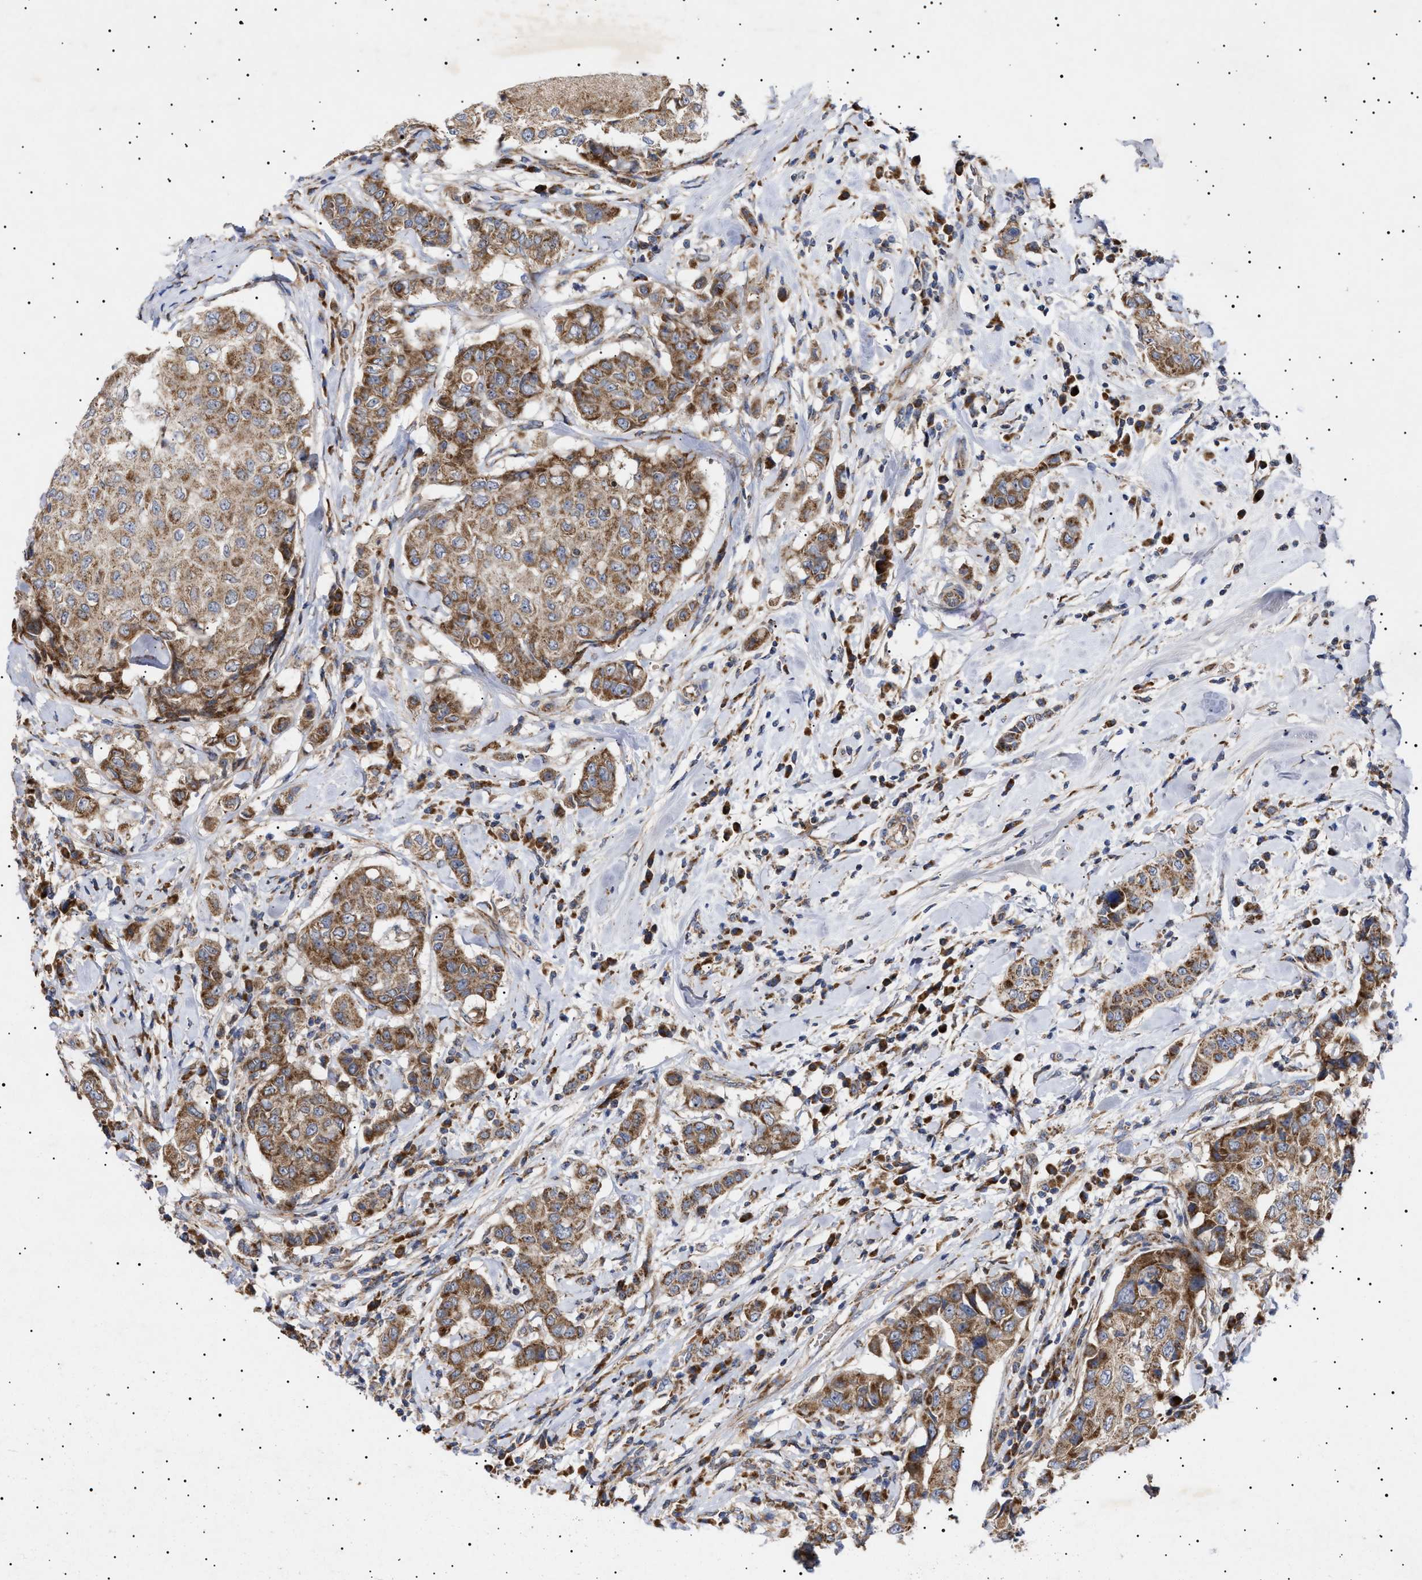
{"staining": {"intensity": "moderate", "quantity": ">75%", "location": "cytoplasmic/membranous"}, "tissue": "breast cancer", "cell_type": "Tumor cells", "image_type": "cancer", "snomed": [{"axis": "morphology", "description": "Duct carcinoma"}, {"axis": "topography", "description": "Breast"}], "caption": "High-power microscopy captured an immunohistochemistry (IHC) histopathology image of breast invasive ductal carcinoma, revealing moderate cytoplasmic/membranous positivity in about >75% of tumor cells. (Brightfield microscopy of DAB IHC at high magnification).", "gene": "MRPL10", "patient": {"sex": "female", "age": 27}}